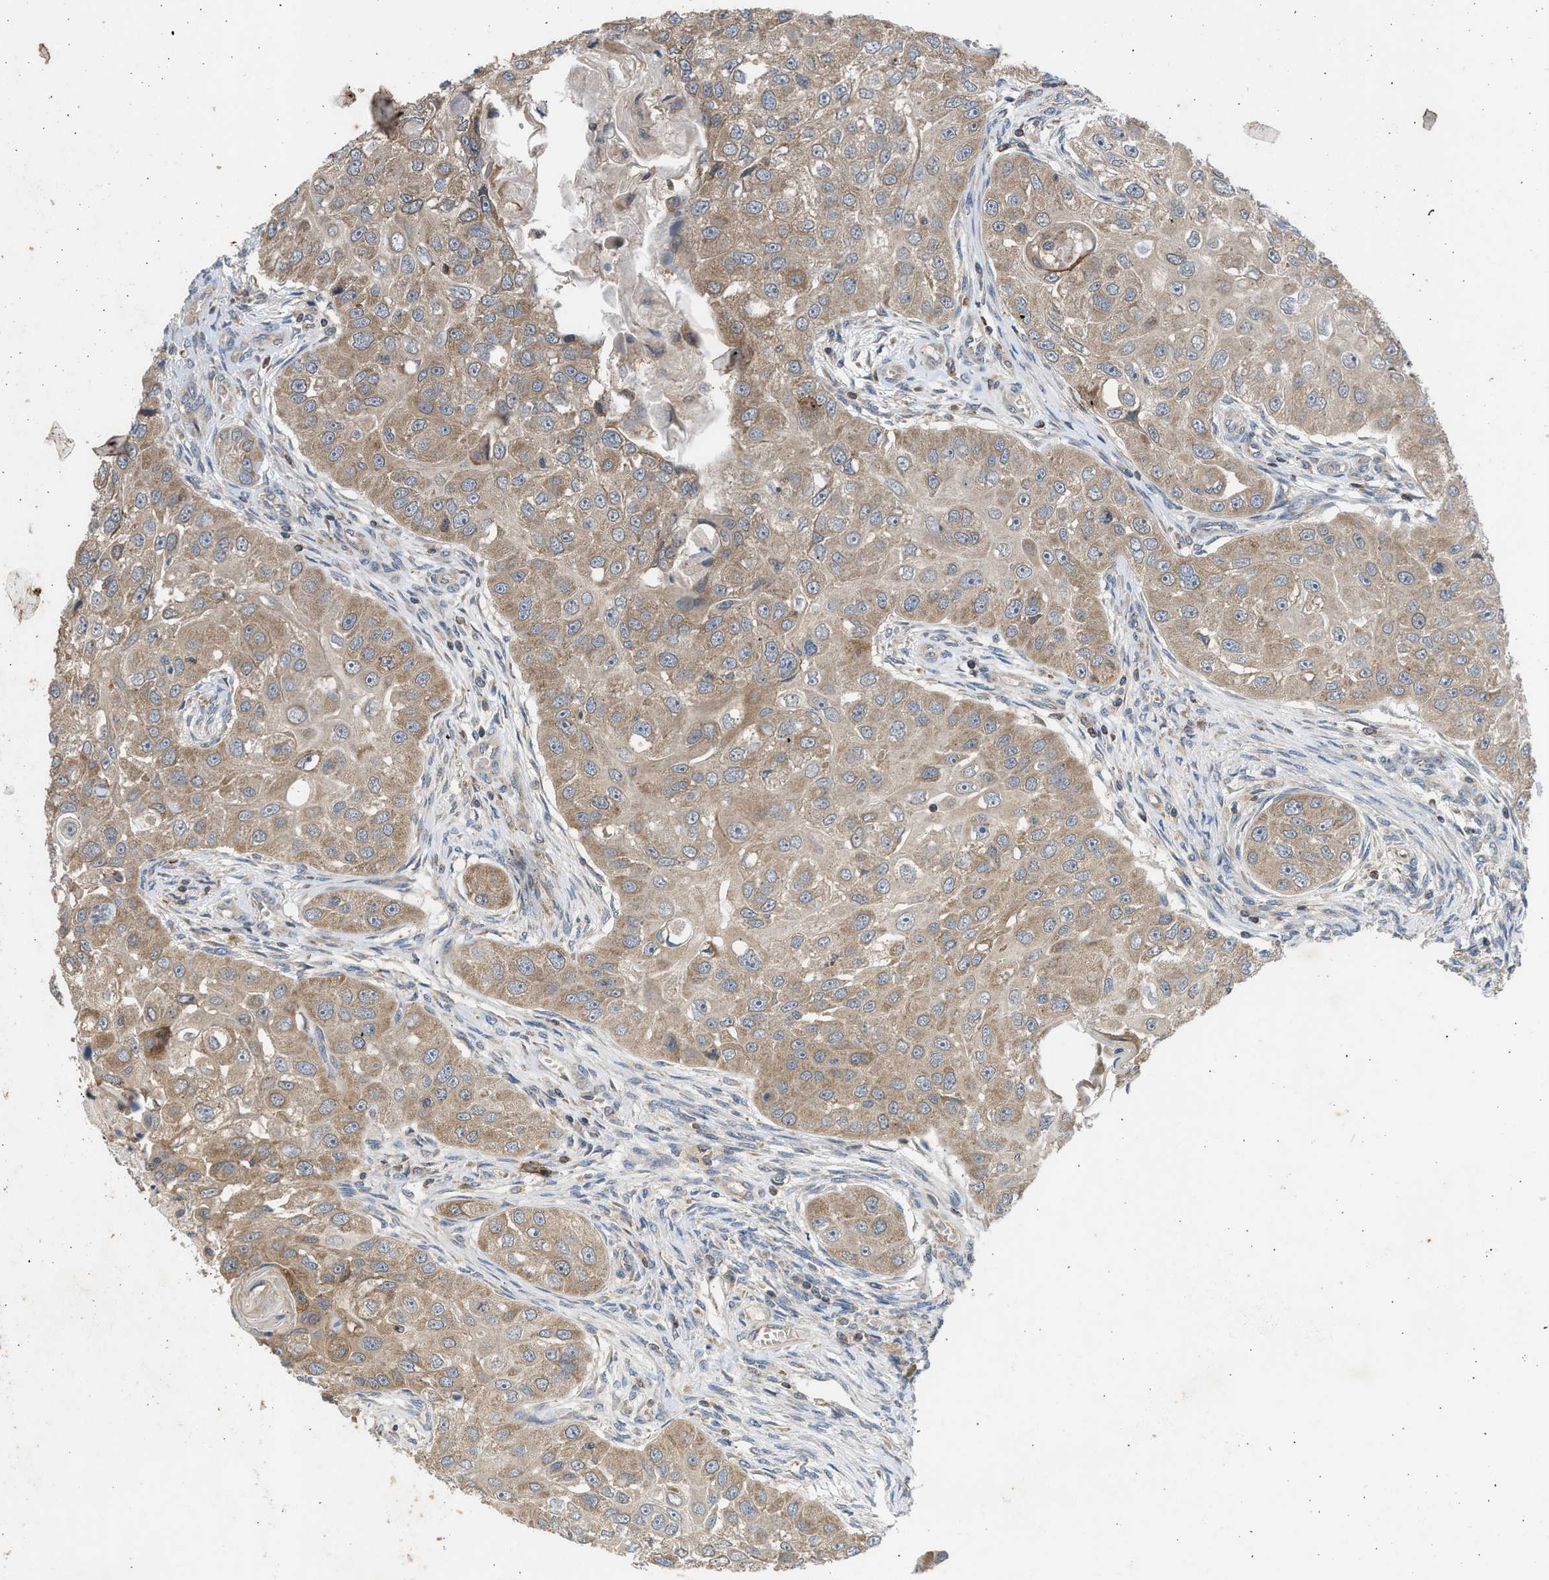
{"staining": {"intensity": "moderate", "quantity": ">75%", "location": "cytoplasmic/membranous"}, "tissue": "head and neck cancer", "cell_type": "Tumor cells", "image_type": "cancer", "snomed": [{"axis": "morphology", "description": "Normal tissue, NOS"}, {"axis": "morphology", "description": "Squamous cell carcinoma, NOS"}, {"axis": "topography", "description": "Skeletal muscle"}, {"axis": "topography", "description": "Head-Neck"}], "caption": "Immunohistochemistry (IHC) image of neoplastic tissue: squamous cell carcinoma (head and neck) stained using IHC demonstrates medium levels of moderate protein expression localized specifically in the cytoplasmic/membranous of tumor cells, appearing as a cytoplasmic/membranous brown color.", "gene": "CYP1A1", "patient": {"sex": "male", "age": 51}}